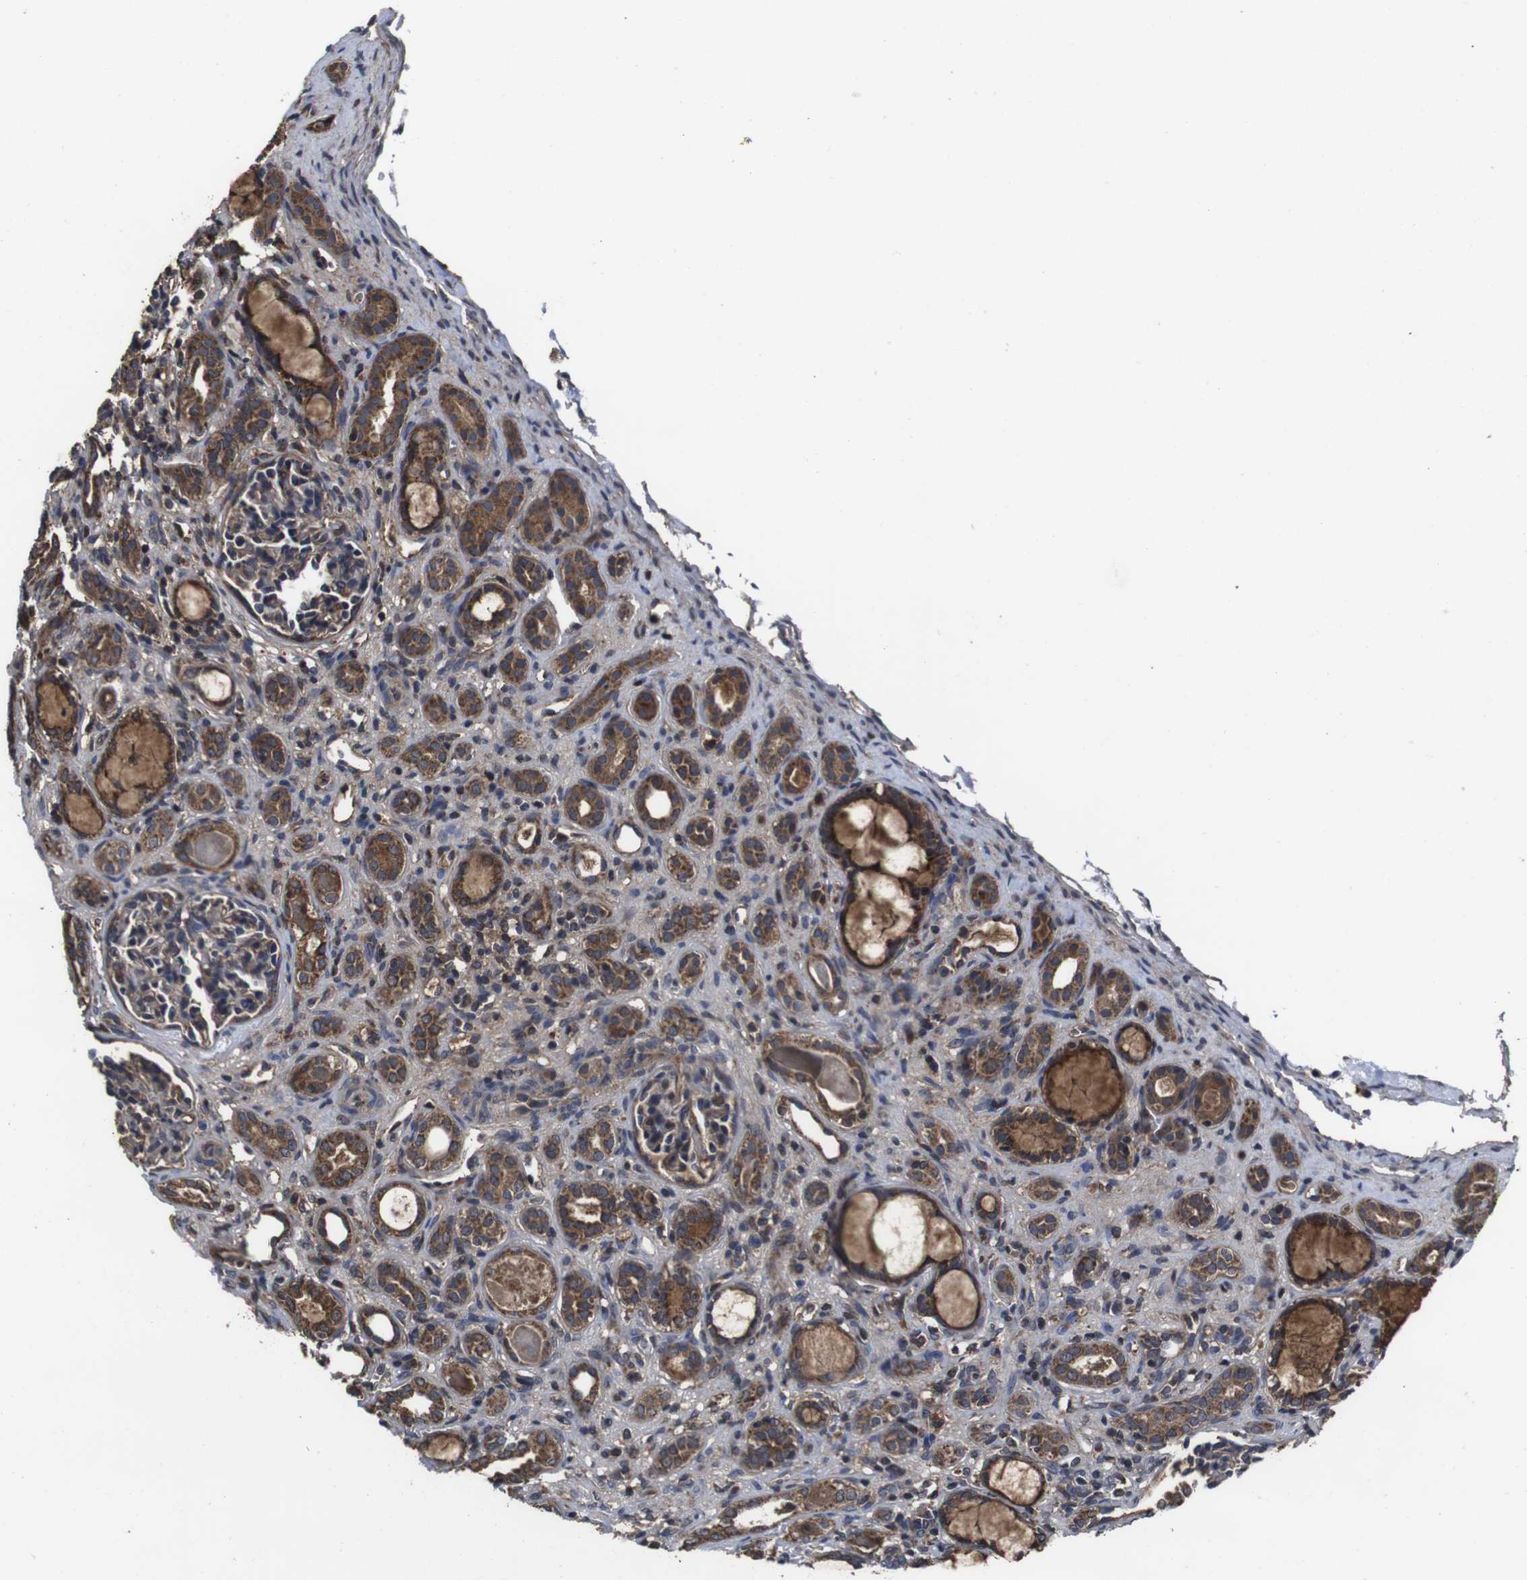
{"staining": {"intensity": "moderate", "quantity": "<25%", "location": "cytoplasmic/membranous"}, "tissue": "kidney", "cell_type": "Cells in glomeruli", "image_type": "normal", "snomed": [{"axis": "morphology", "description": "Normal tissue, NOS"}, {"axis": "topography", "description": "Kidney"}], "caption": "This histopathology image demonstrates immunohistochemistry staining of benign human kidney, with low moderate cytoplasmic/membranous positivity in about <25% of cells in glomeruli.", "gene": "CXCL11", "patient": {"sex": "male", "age": 7}}